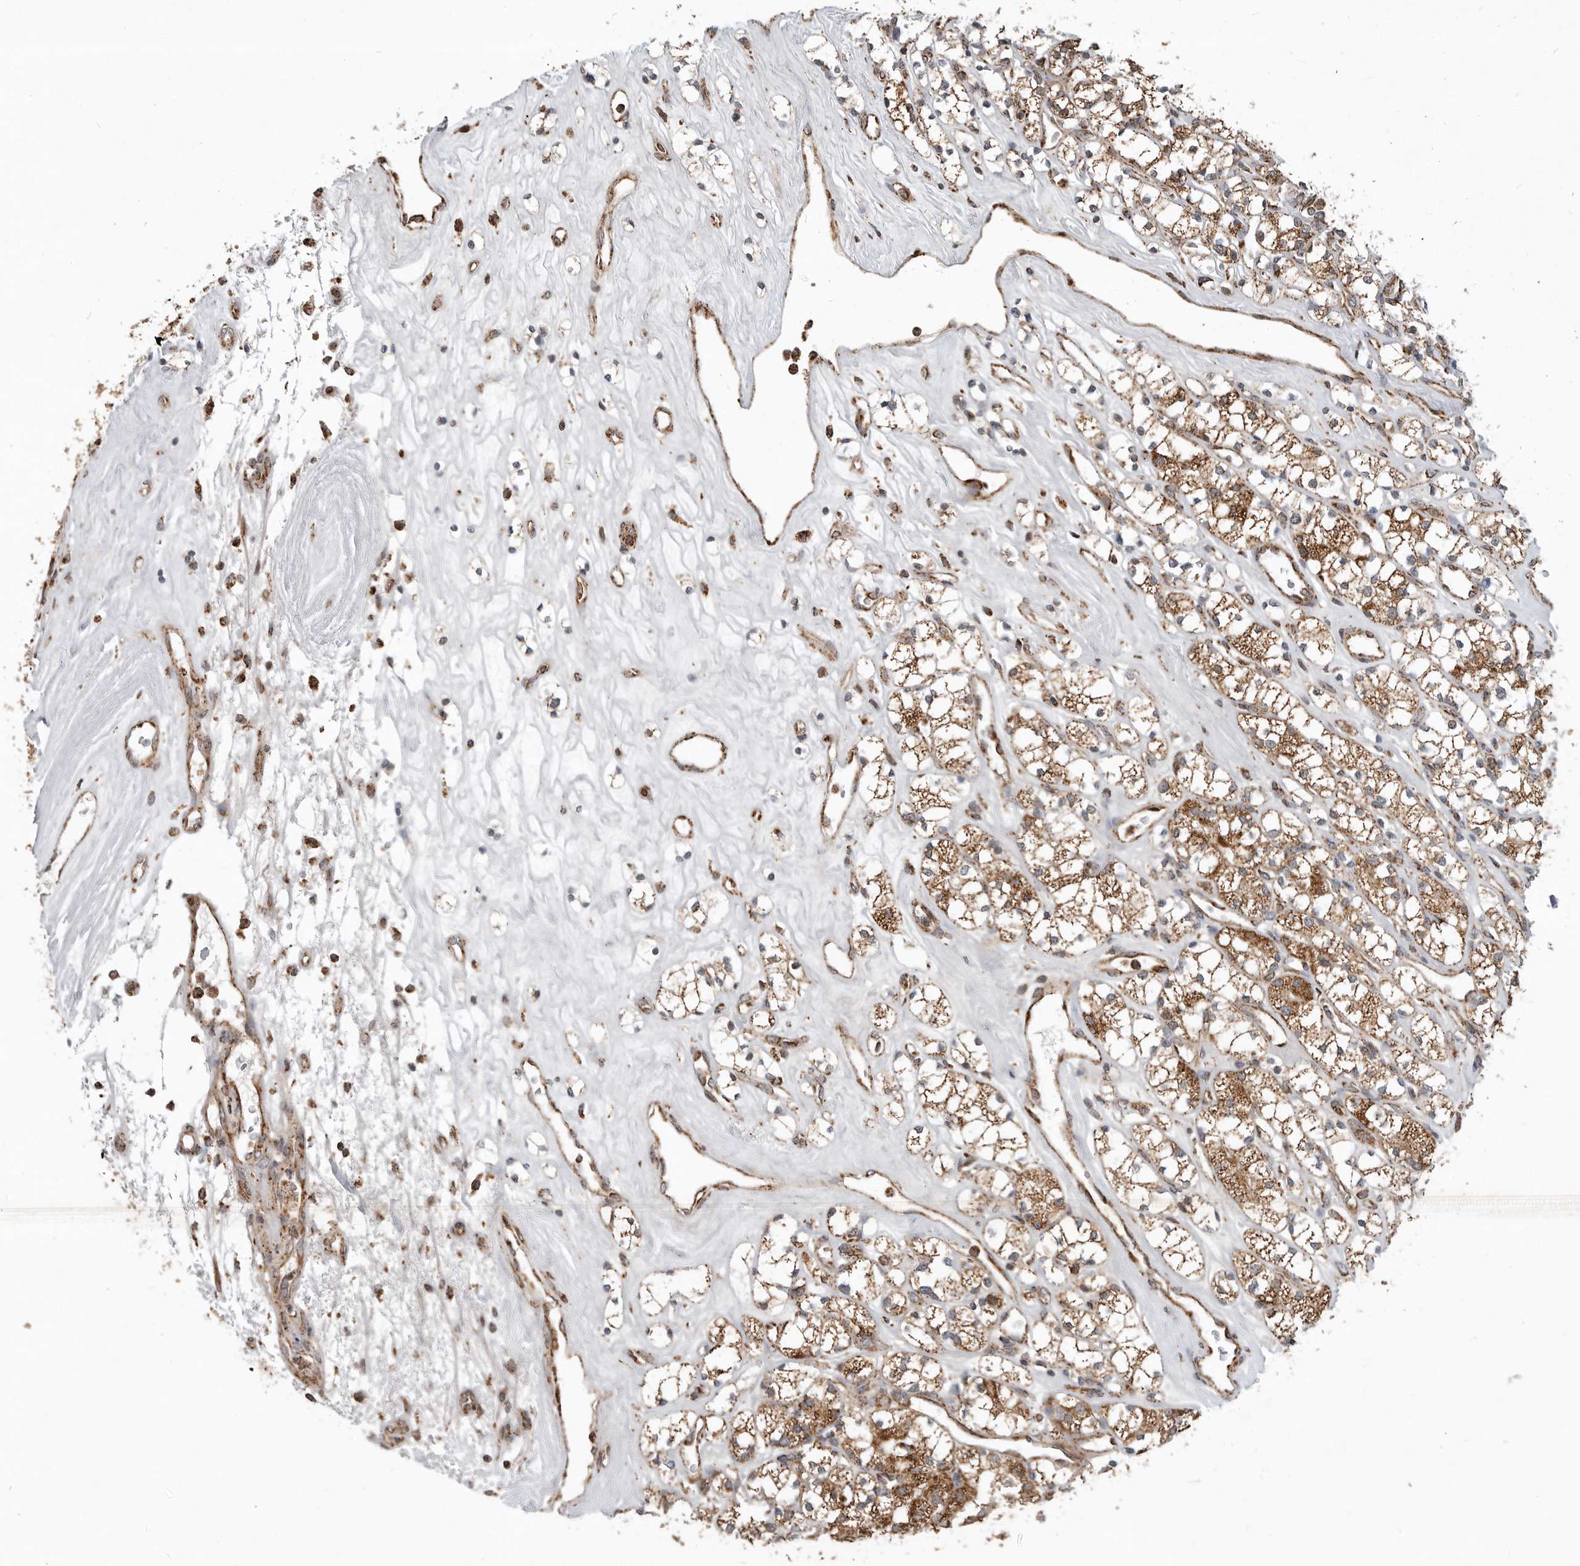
{"staining": {"intensity": "moderate", "quantity": ">75%", "location": "cytoplasmic/membranous"}, "tissue": "renal cancer", "cell_type": "Tumor cells", "image_type": "cancer", "snomed": [{"axis": "morphology", "description": "Adenocarcinoma, NOS"}, {"axis": "topography", "description": "Kidney"}], "caption": "Tumor cells display moderate cytoplasmic/membranous expression in approximately >75% of cells in renal adenocarcinoma.", "gene": "GCNT2", "patient": {"sex": "male", "age": 77}}